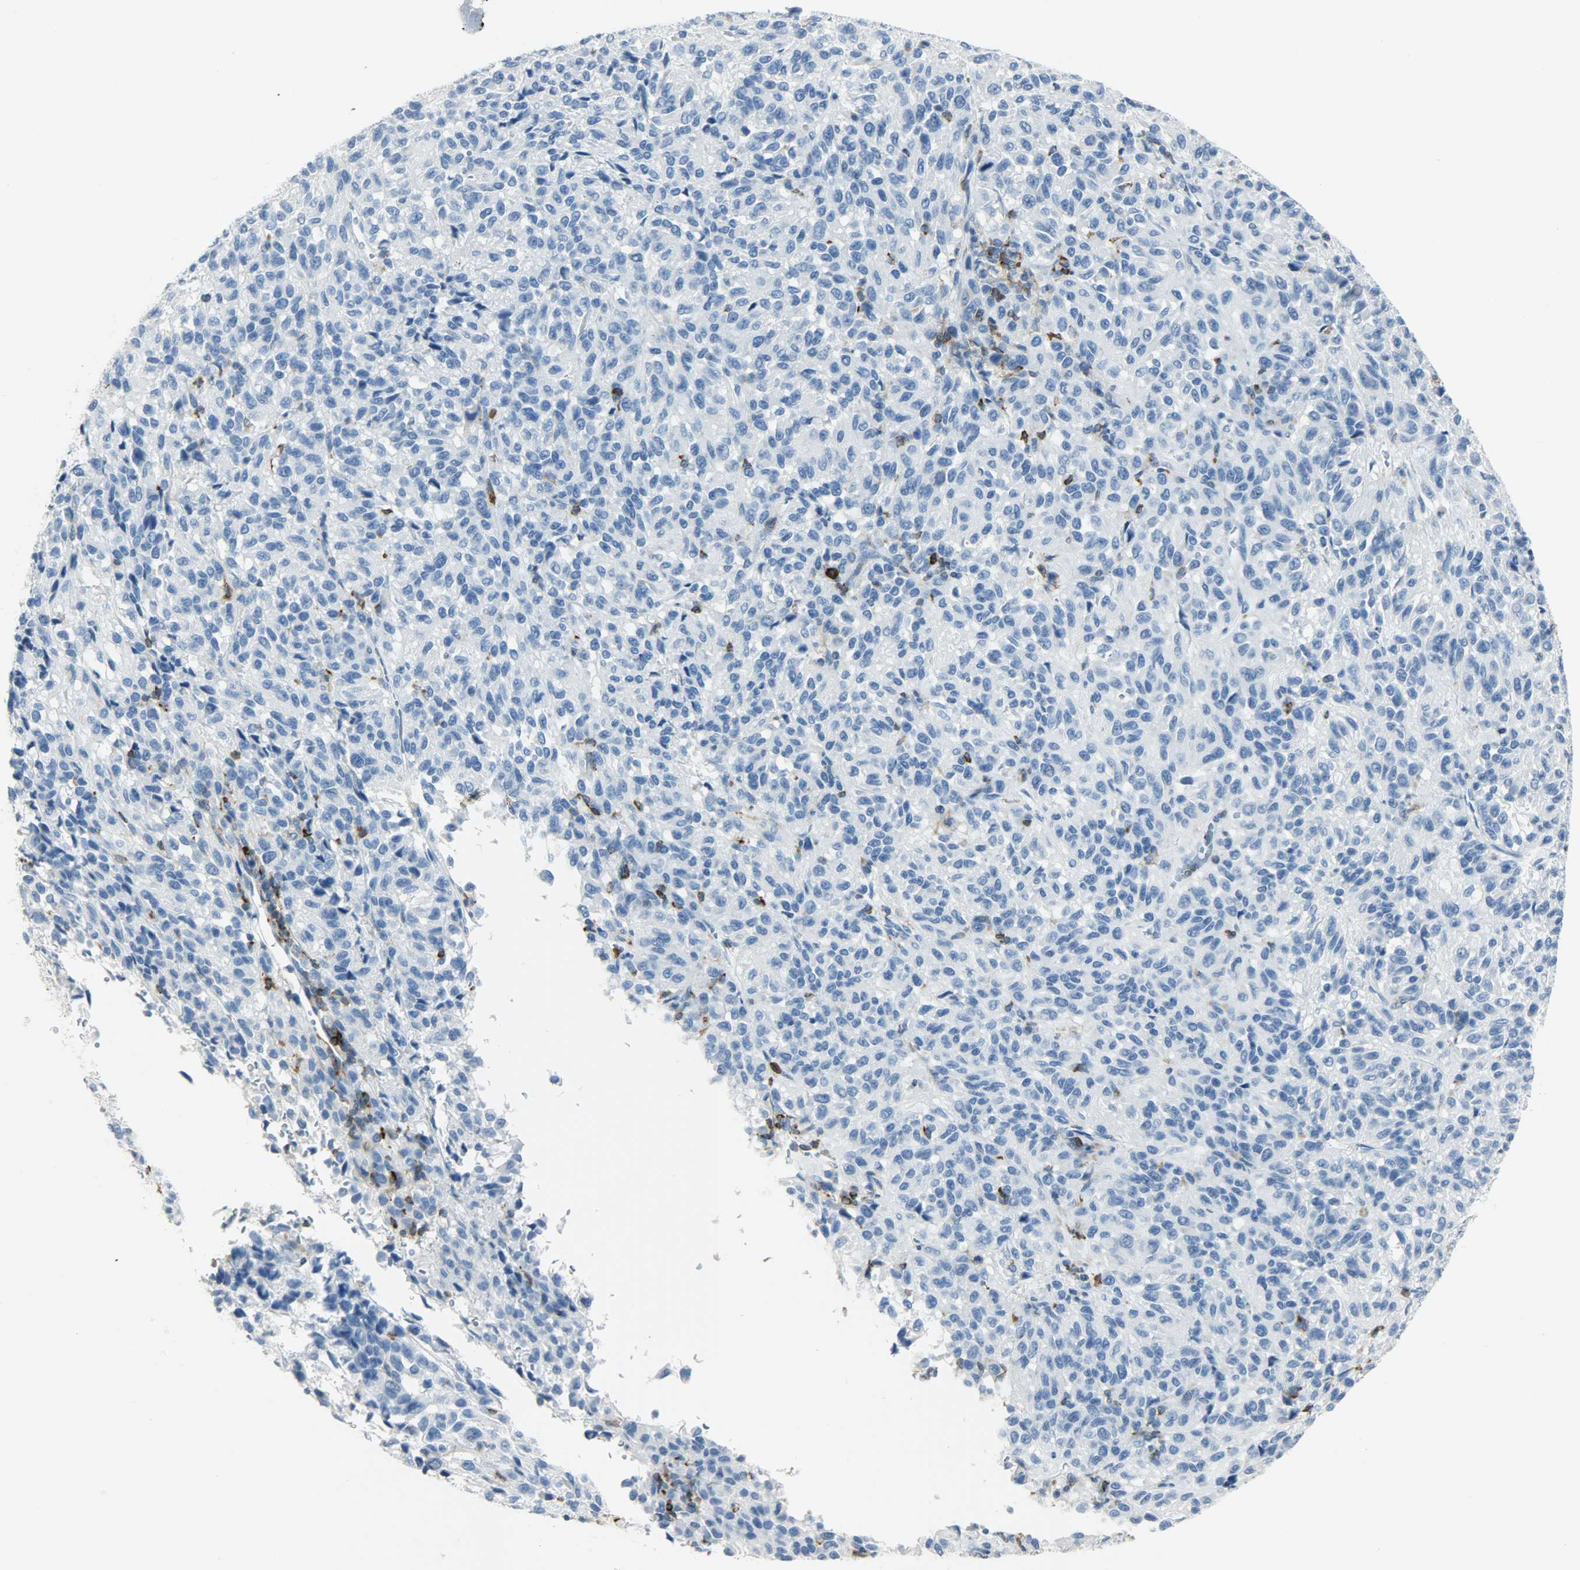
{"staining": {"intensity": "negative", "quantity": "none", "location": "none"}, "tissue": "melanoma", "cell_type": "Tumor cells", "image_type": "cancer", "snomed": [{"axis": "morphology", "description": "Malignant melanoma, Metastatic site"}, {"axis": "topography", "description": "Lung"}], "caption": "Immunohistochemistry of human malignant melanoma (metastatic site) displays no staining in tumor cells.", "gene": "PTPN6", "patient": {"sex": "male", "age": 64}}